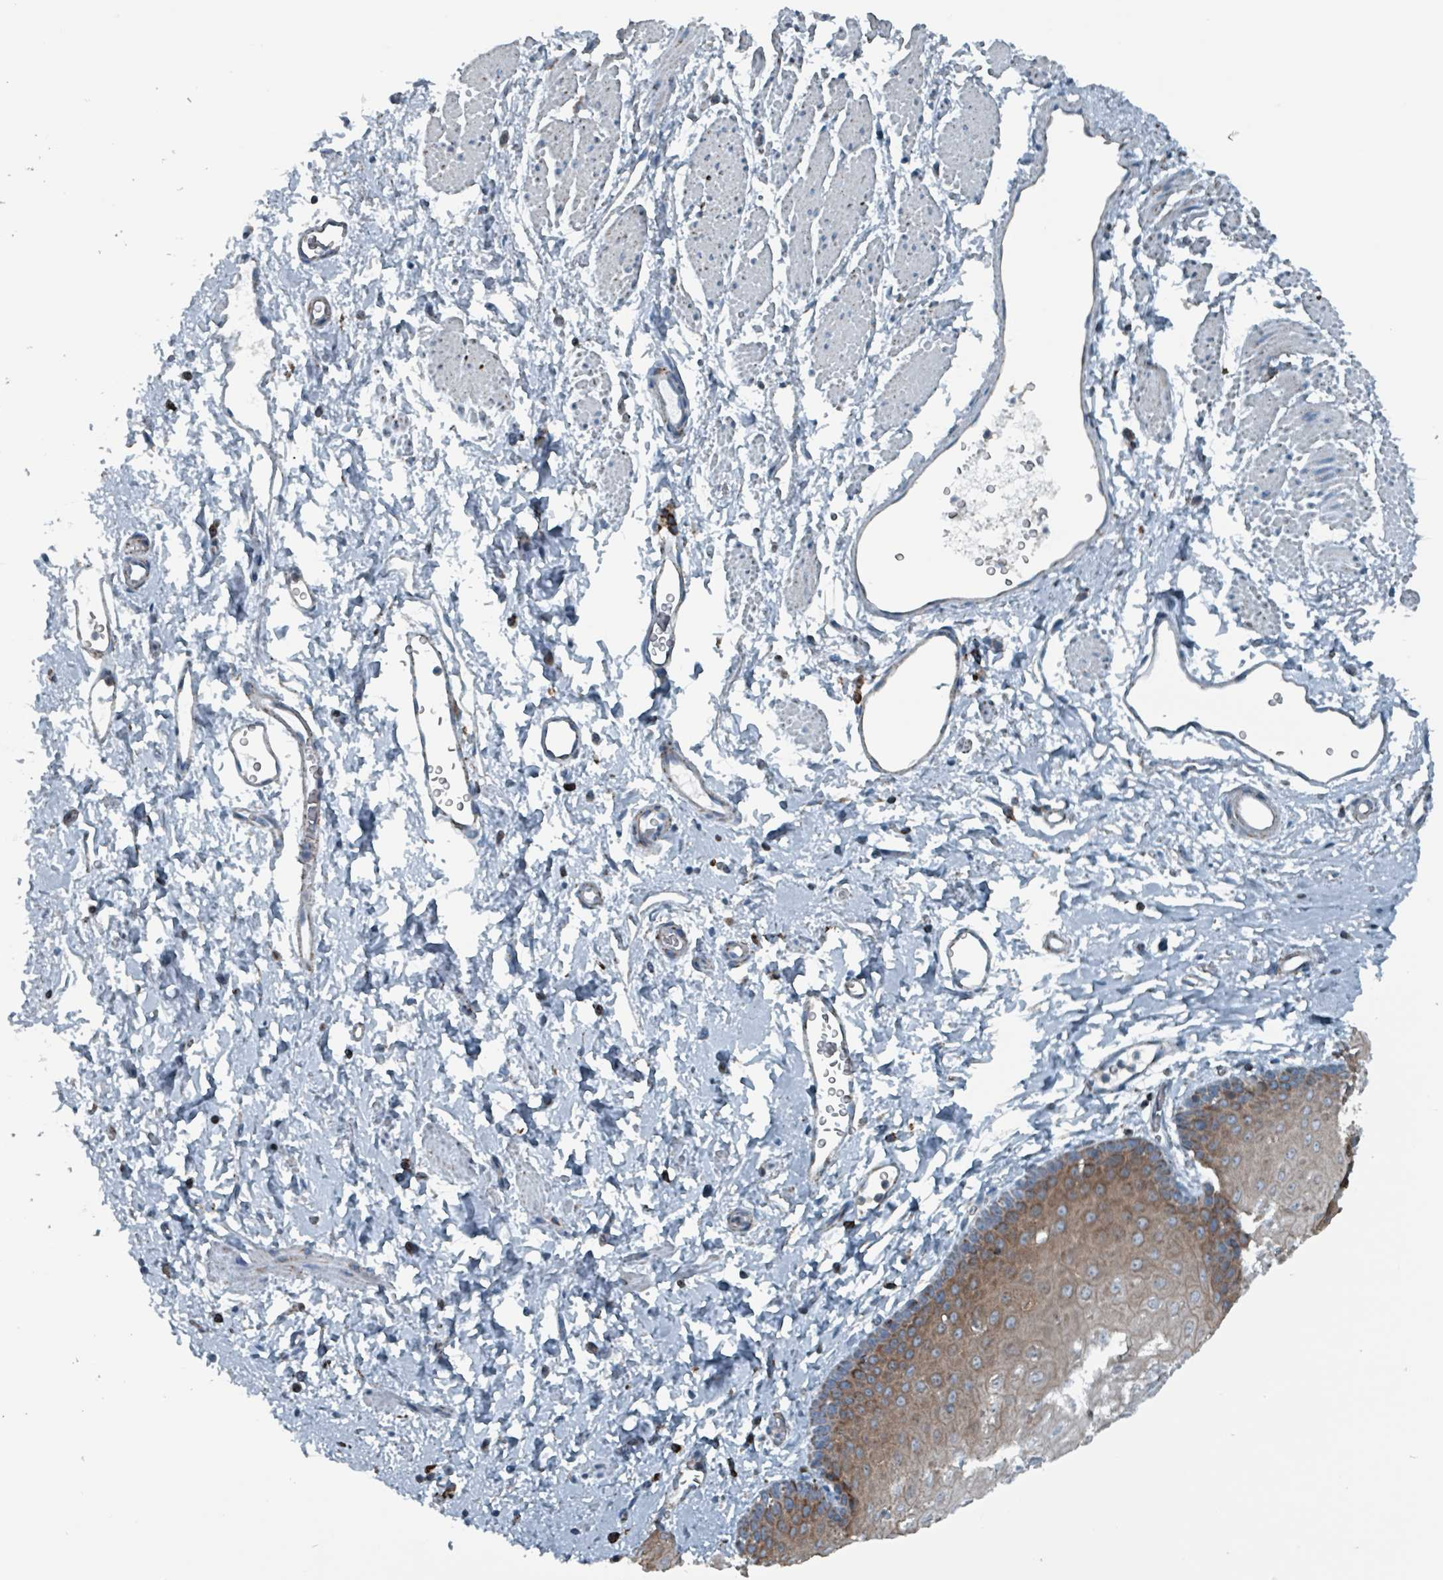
{"staining": {"intensity": "moderate", "quantity": ">75%", "location": "cytoplasmic/membranous"}, "tissue": "esophagus", "cell_type": "Squamous epithelial cells", "image_type": "normal", "snomed": [{"axis": "morphology", "description": "Normal tissue, NOS"}, {"axis": "topography", "description": "Esophagus"}], "caption": "Squamous epithelial cells show medium levels of moderate cytoplasmic/membranous positivity in about >75% of cells in benign esophagus. (IHC, brightfield microscopy, high magnification).", "gene": "ABHD18", "patient": {"sex": "male", "age": 70}}